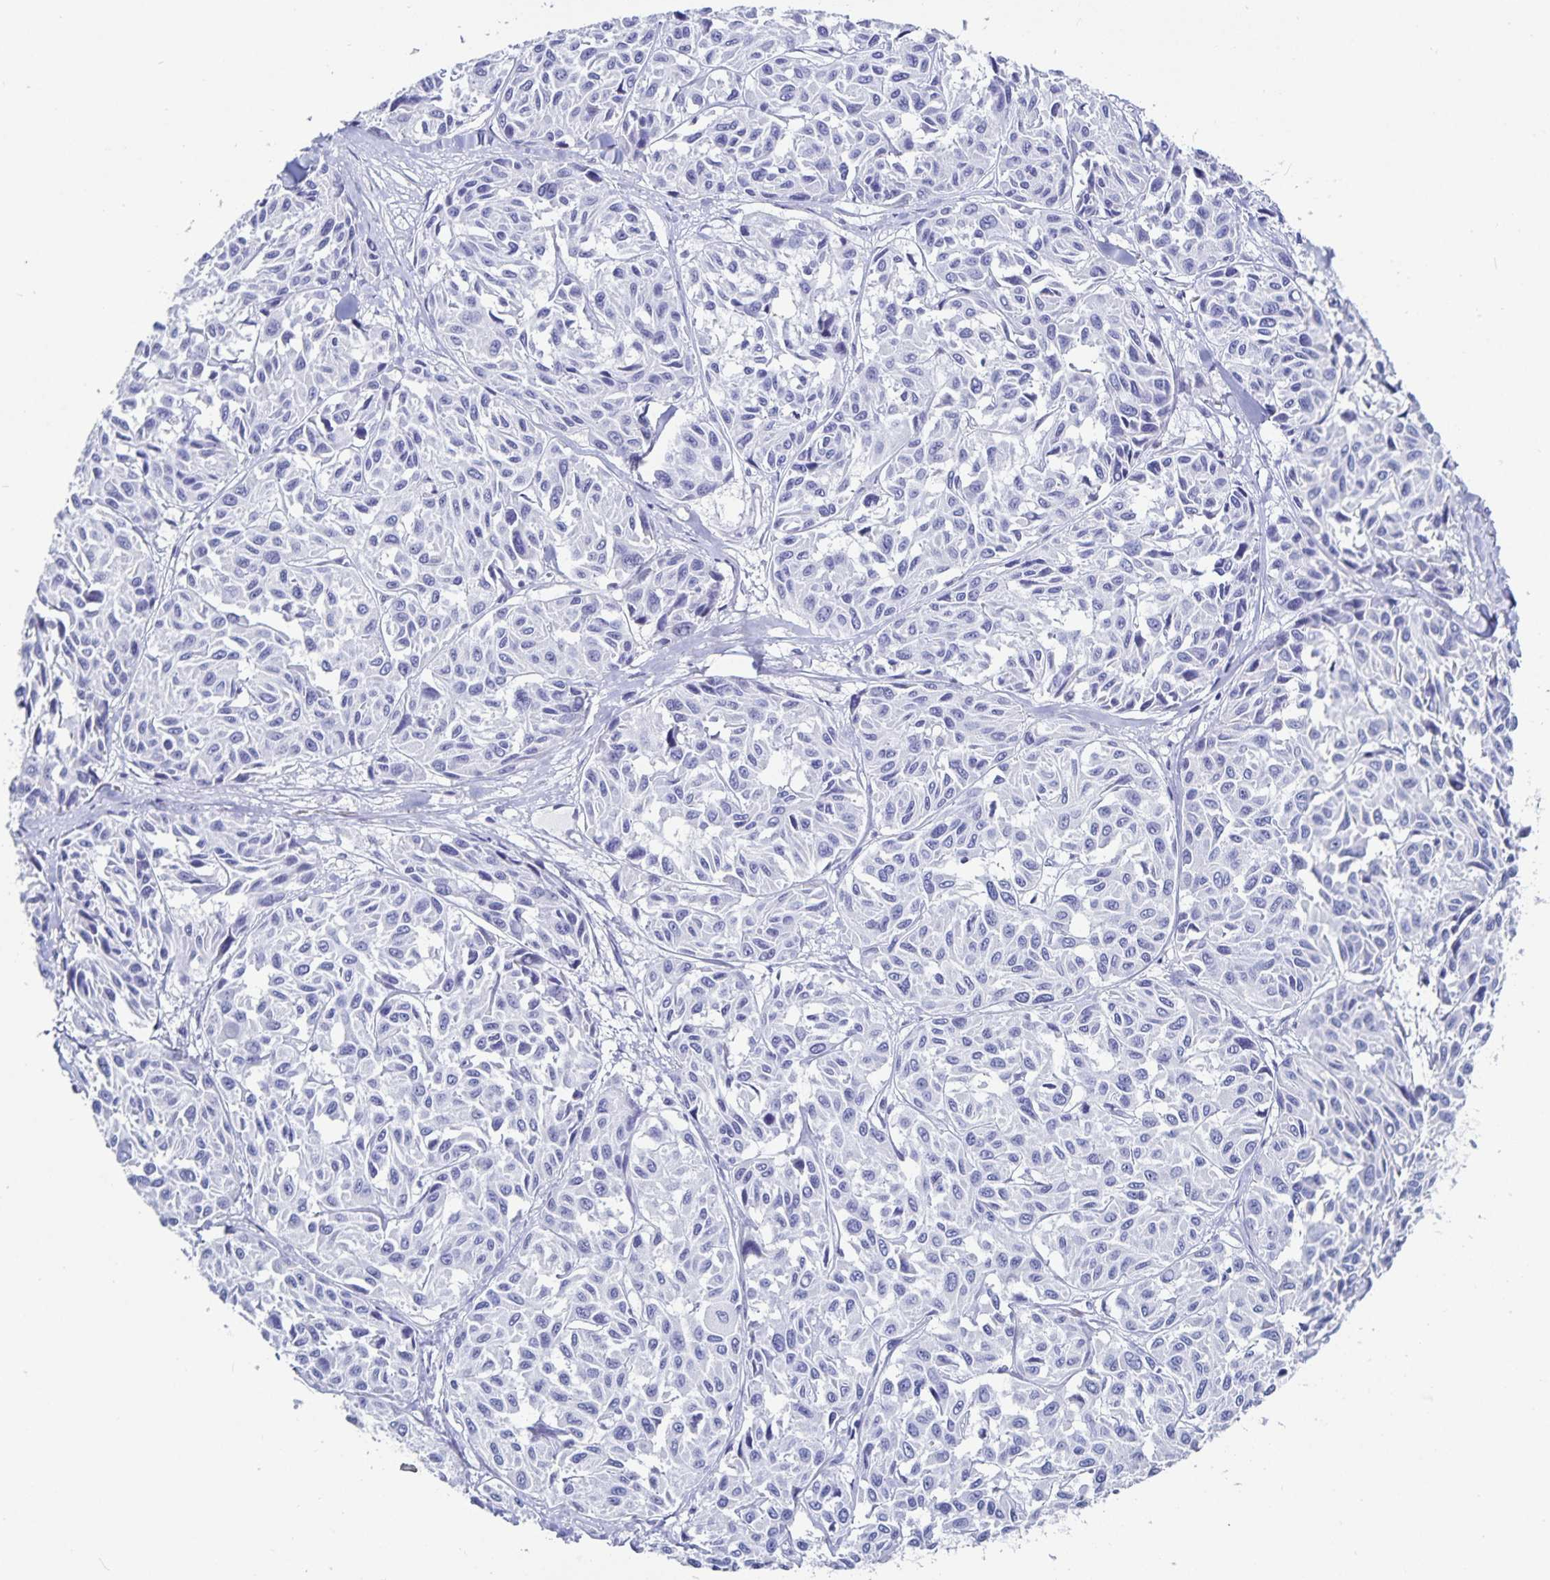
{"staining": {"intensity": "negative", "quantity": "none", "location": "none"}, "tissue": "melanoma", "cell_type": "Tumor cells", "image_type": "cancer", "snomed": [{"axis": "morphology", "description": "Malignant melanoma, NOS"}, {"axis": "topography", "description": "Skin"}], "caption": "This histopathology image is of malignant melanoma stained with IHC to label a protein in brown with the nuclei are counter-stained blue. There is no staining in tumor cells. Nuclei are stained in blue.", "gene": "C19orf73", "patient": {"sex": "female", "age": 66}}